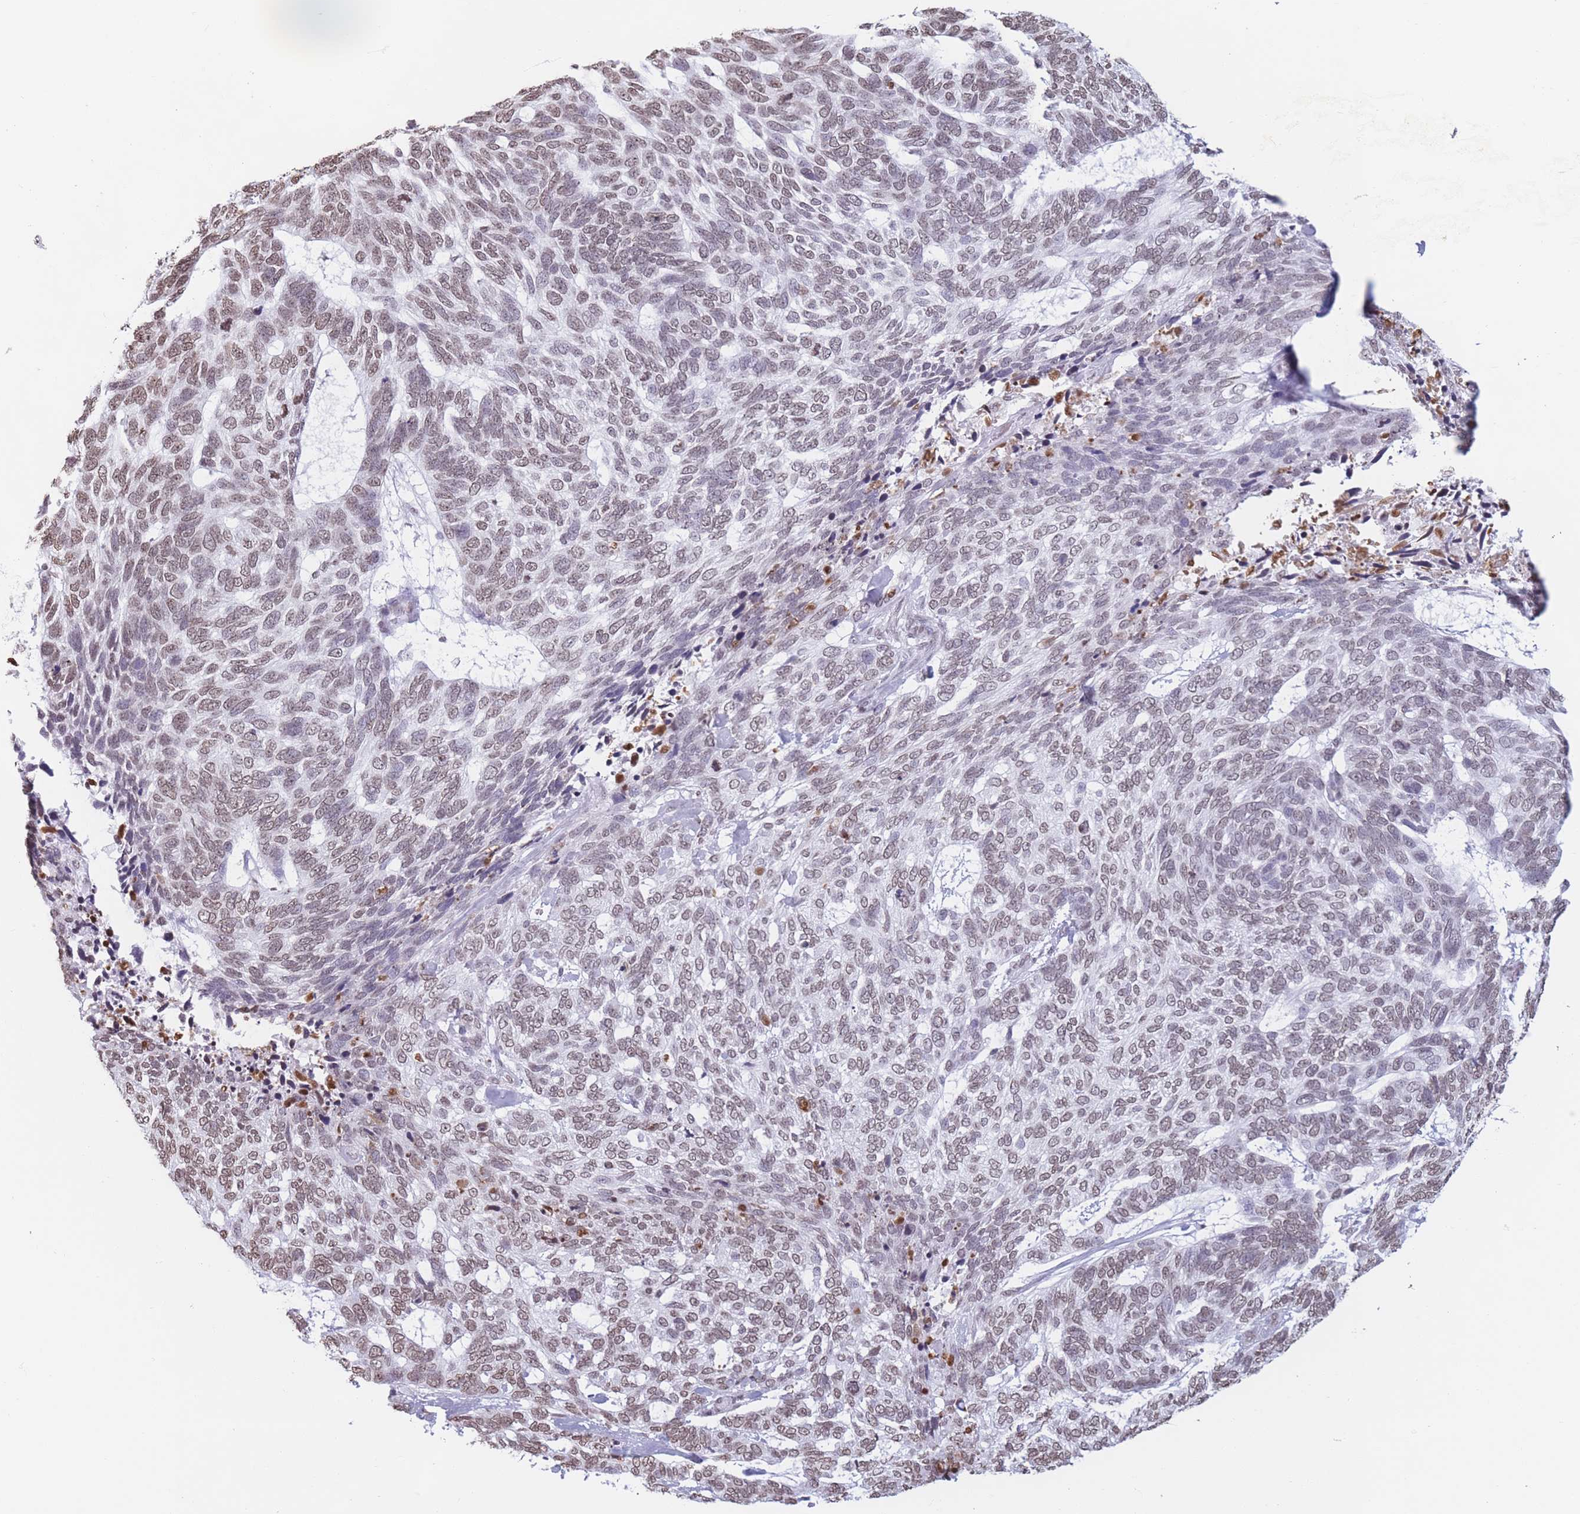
{"staining": {"intensity": "weak", "quantity": "25%-75%", "location": "nuclear"}, "tissue": "skin cancer", "cell_type": "Tumor cells", "image_type": "cancer", "snomed": [{"axis": "morphology", "description": "Basal cell carcinoma"}, {"axis": "topography", "description": "Skin"}], "caption": "Skin basal cell carcinoma was stained to show a protein in brown. There is low levels of weak nuclear expression in approximately 25%-75% of tumor cells. (IHC, brightfield microscopy, high magnification).", "gene": "RYK", "patient": {"sex": "female", "age": 65}}